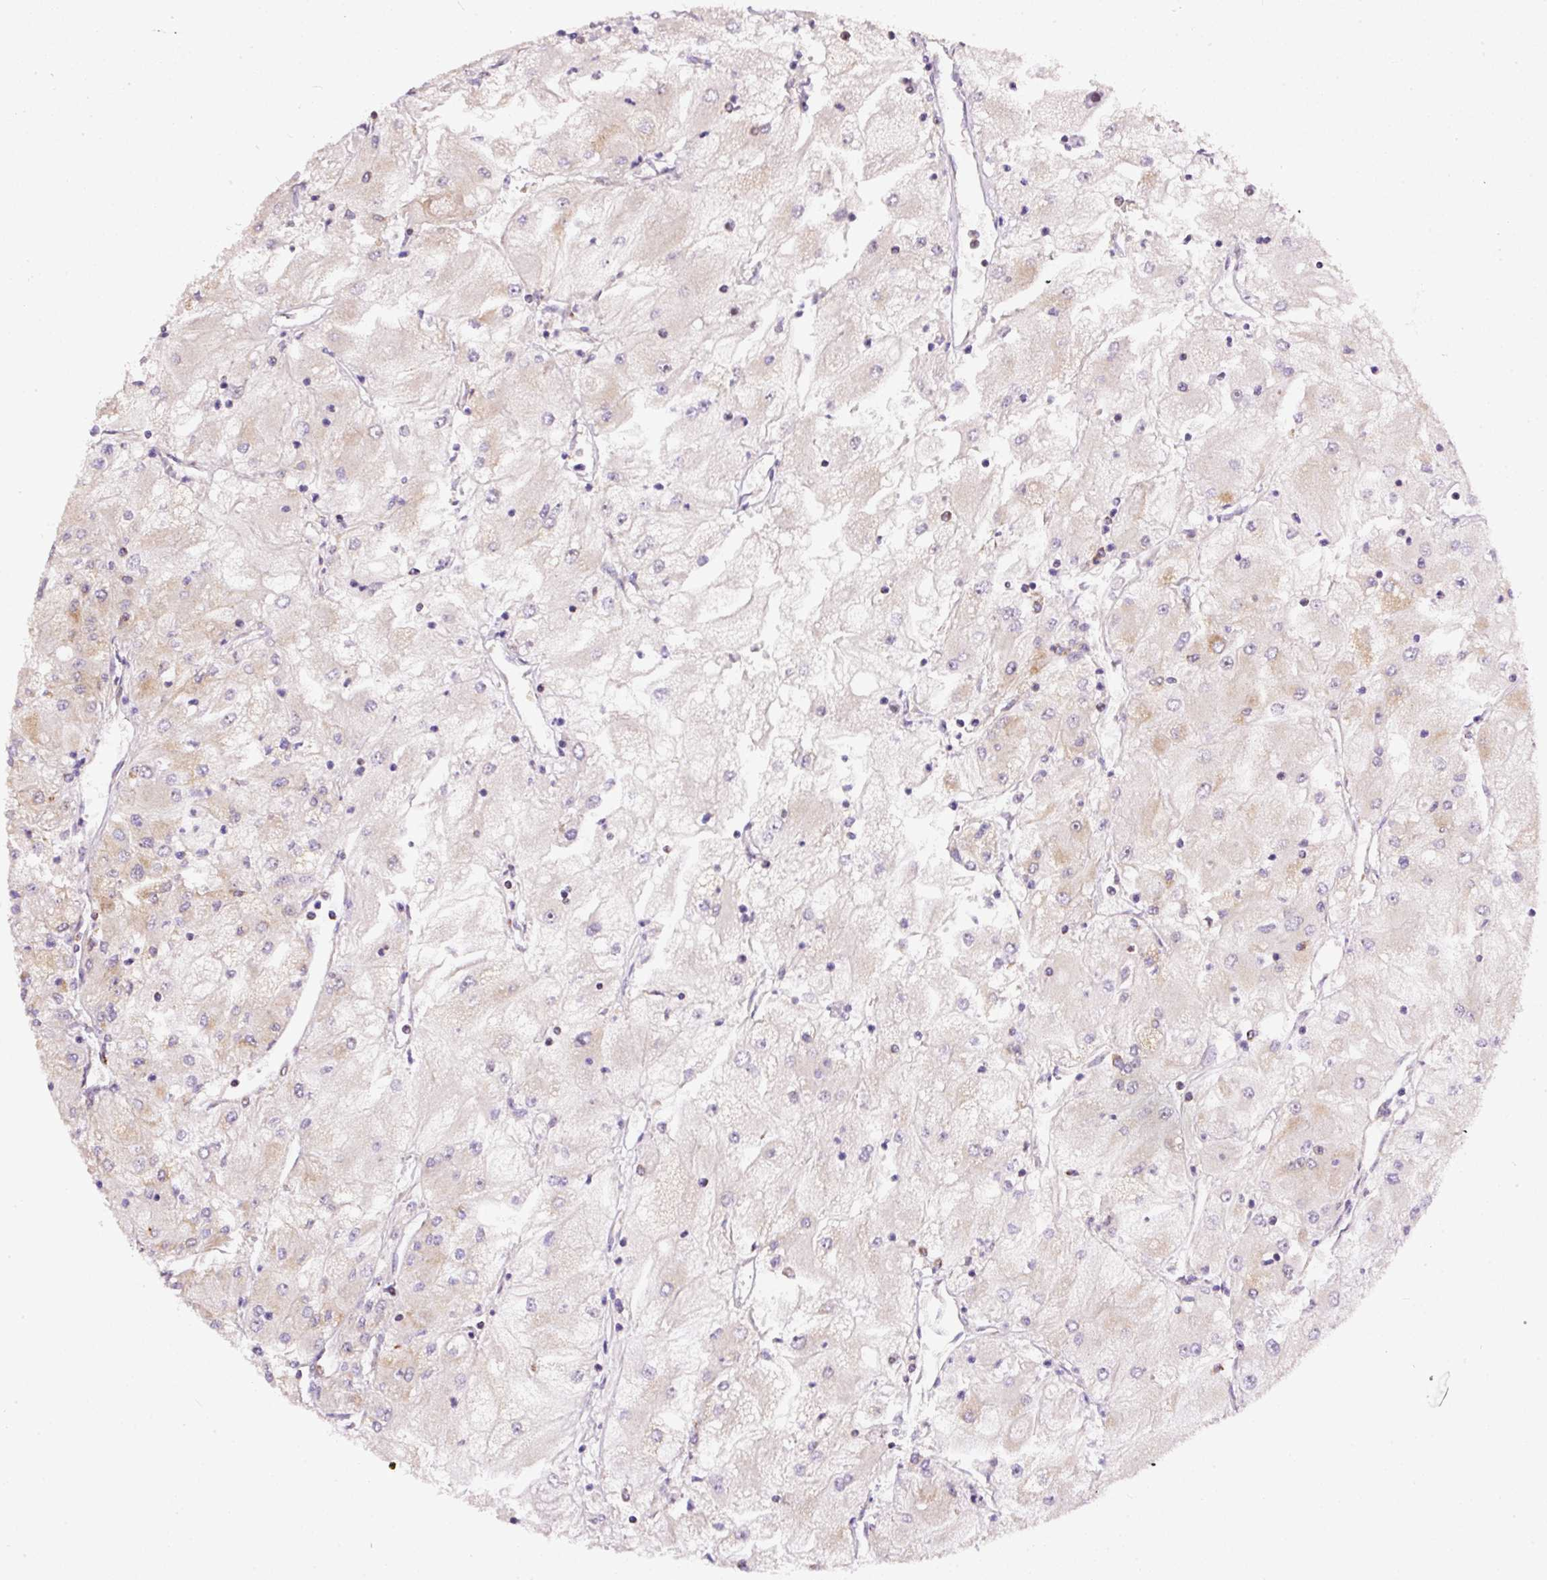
{"staining": {"intensity": "weak", "quantity": "<25%", "location": "cytoplasmic/membranous"}, "tissue": "renal cancer", "cell_type": "Tumor cells", "image_type": "cancer", "snomed": [{"axis": "morphology", "description": "Adenocarcinoma, NOS"}, {"axis": "topography", "description": "Kidney"}], "caption": "This micrograph is of adenocarcinoma (renal) stained with IHC to label a protein in brown with the nuclei are counter-stained blue. There is no staining in tumor cells. Nuclei are stained in blue.", "gene": "NDUFAF2", "patient": {"sex": "male", "age": 80}}